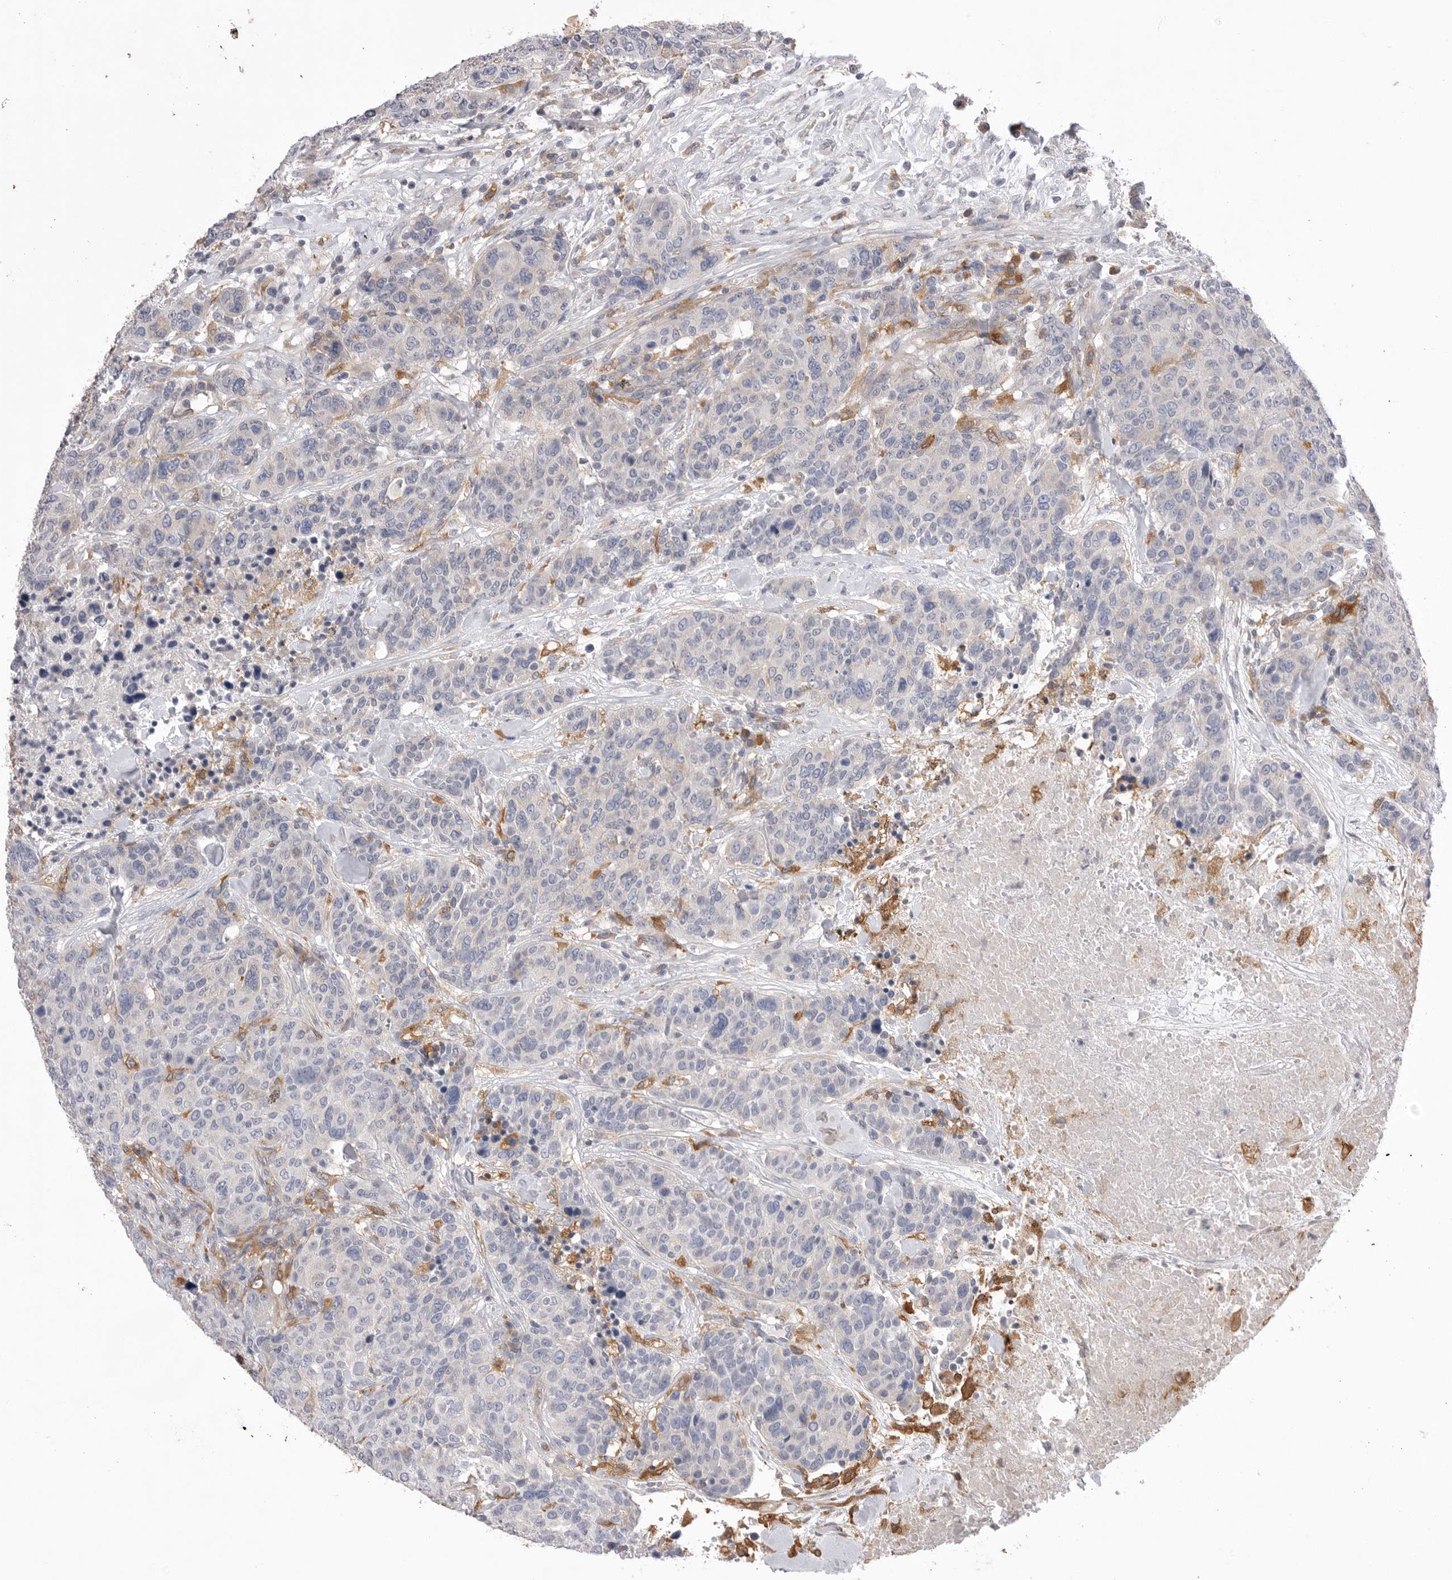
{"staining": {"intensity": "negative", "quantity": "none", "location": "none"}, "tissue": "breast cancer", "cell_type": "Tumor cells", "image_type": "cancer", "snomed": [{"axis": "morphology", "description": "Duct carcinoma"}, {"axis": "topography", "description": "Breast"}], "caption": "Tumor cells show no significant staining in breast cancer.", "gene": "VAC14", "patient": {"sex": "female", "age": 37}}